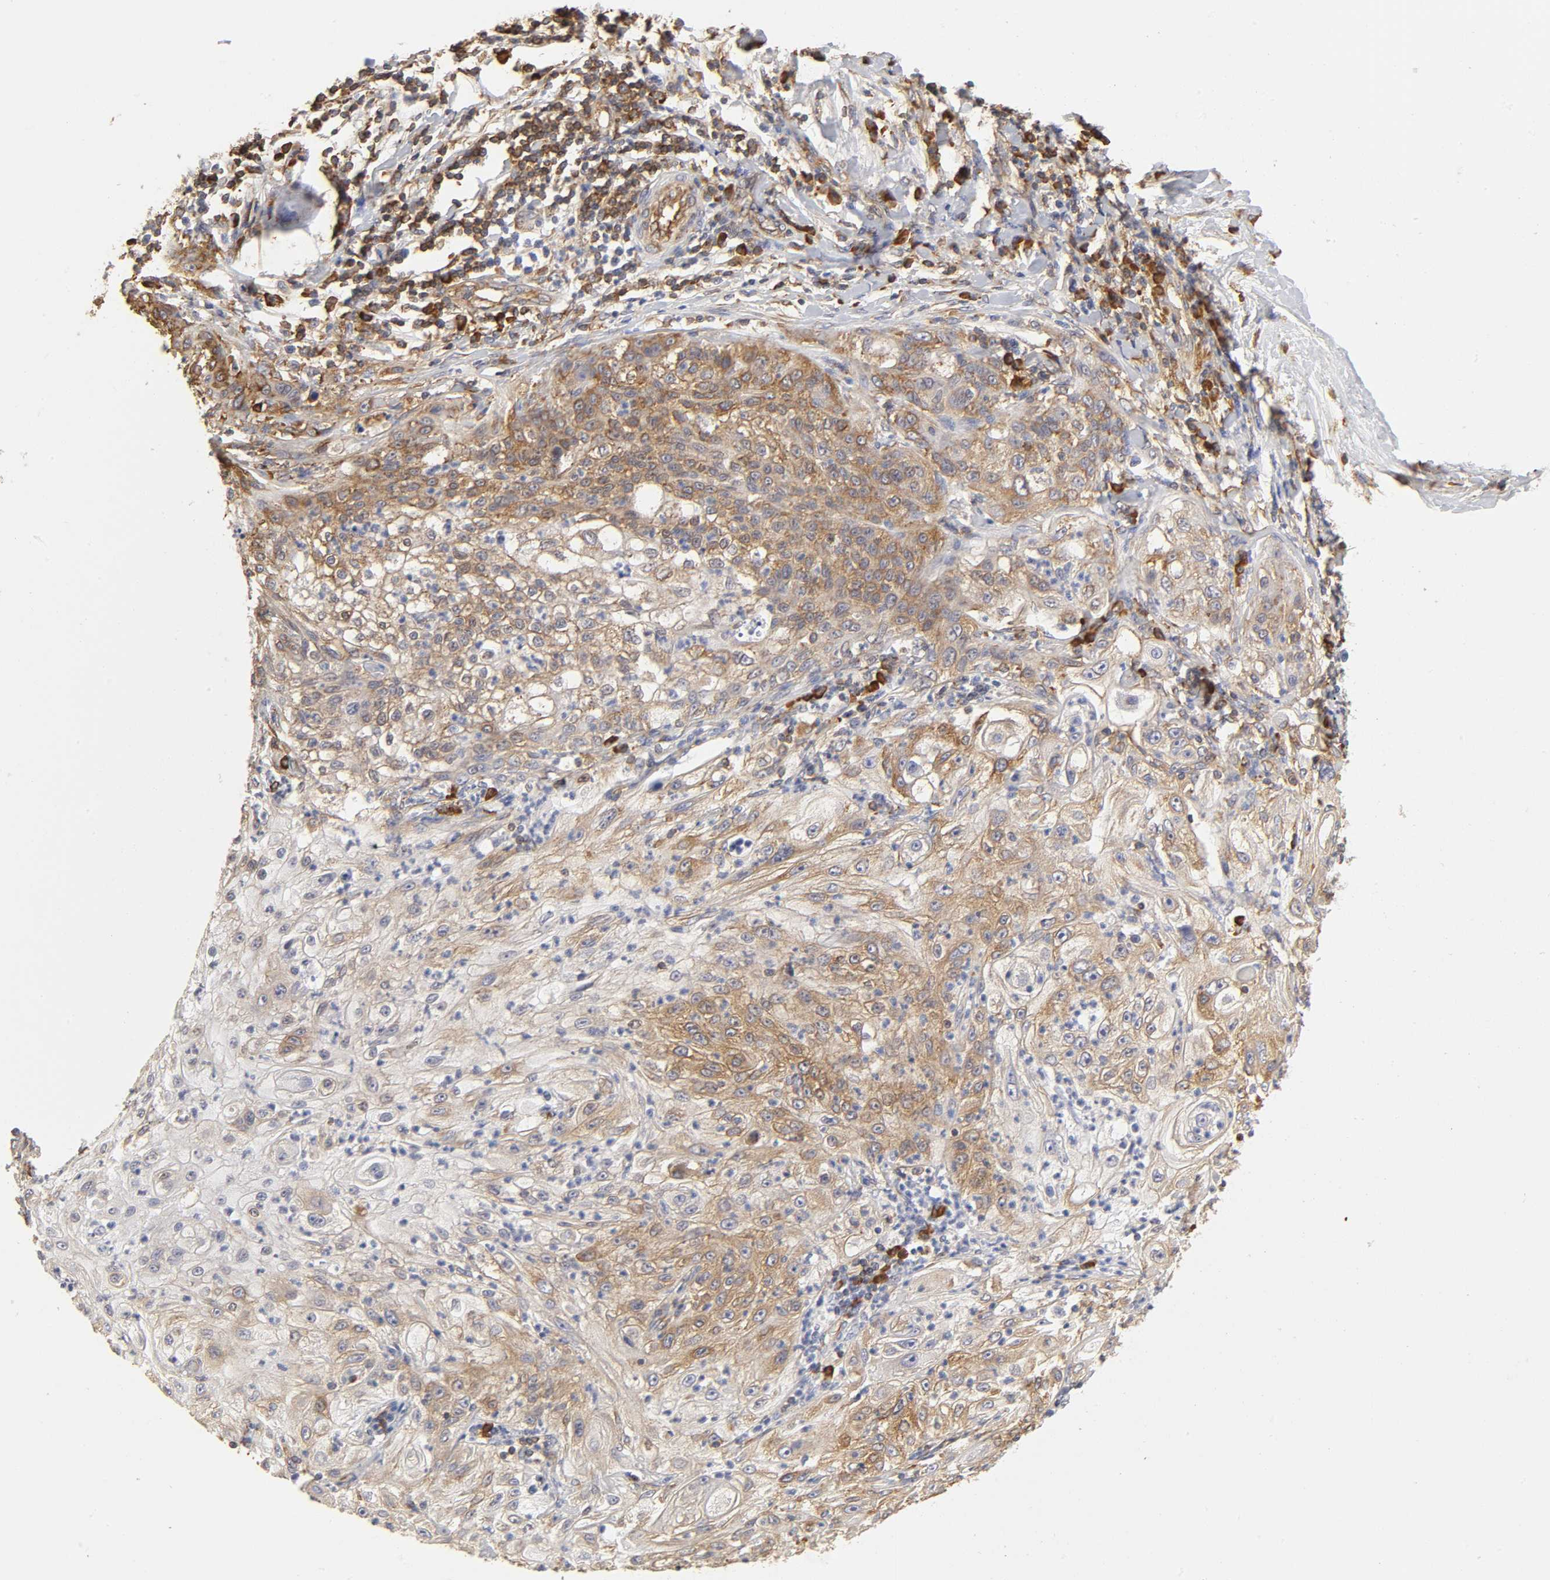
{"staining": {"intensity": "moderate", "quantity": ">75%", "location": "cytoplasmic/membranous"}, "tissue": "lung cancer", "cell_type": "Tumor cells", "image_type": "cancer", "snomed": [{"axis": "morphology", "description": "Inflammation, NOS"}, {"axis": "morphology", "description": "Squamous cell carcinoma, NOS"}, {"axis": "topography", "description": "Lymph node"}, {"axis": "topography", "description": "Soft tissue"}, {"axis": "topography", "description": "Lung"}], "caption": "A brown stain shows moderate cytoplasmic/membranous positivity of a protein in lung cancer (squamous cell carcinoma) tumor cells.", "gene": "RPL14", "patient": {"sex": "male", "age": 66}}